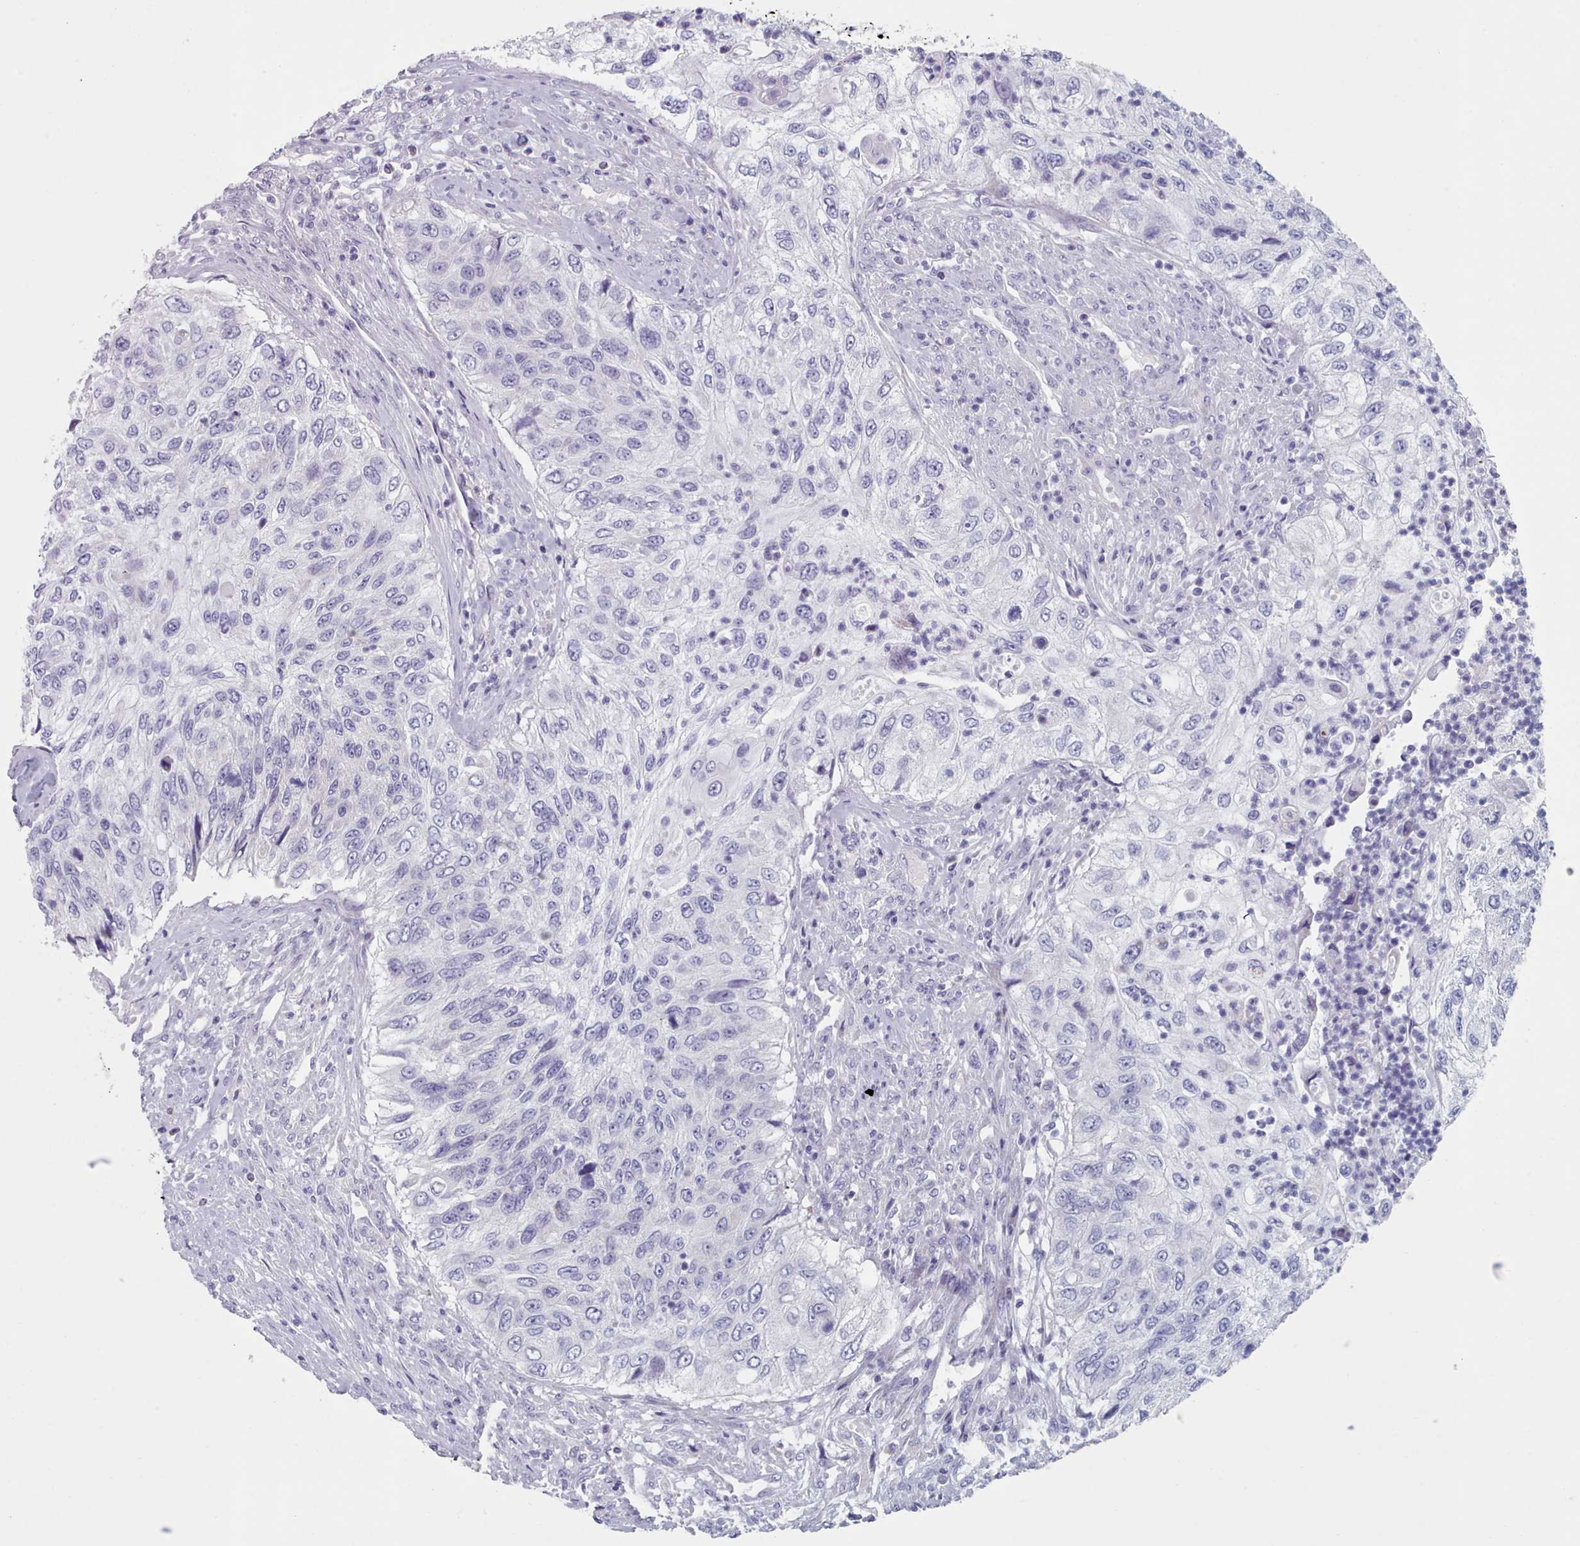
{"staining": {"intensity": "negative", "quantity": "none", "location": "none"}, "tissue": "urothelial cancer", "cell_type": "Tumor cells", "image_type": "cancer", "snomed": [{"axis": "morphology", "description": "Urothelial carcinoma, High grade"}, {"axis": "topography", "description": "Urinary bladder"}], "caption": "An image of high-grade urothelial carcinoma stained for a protein displays no brown staining in tumor cells.", "gene": "FAM170B", "patient": {"sex": "female", "age": 60}}